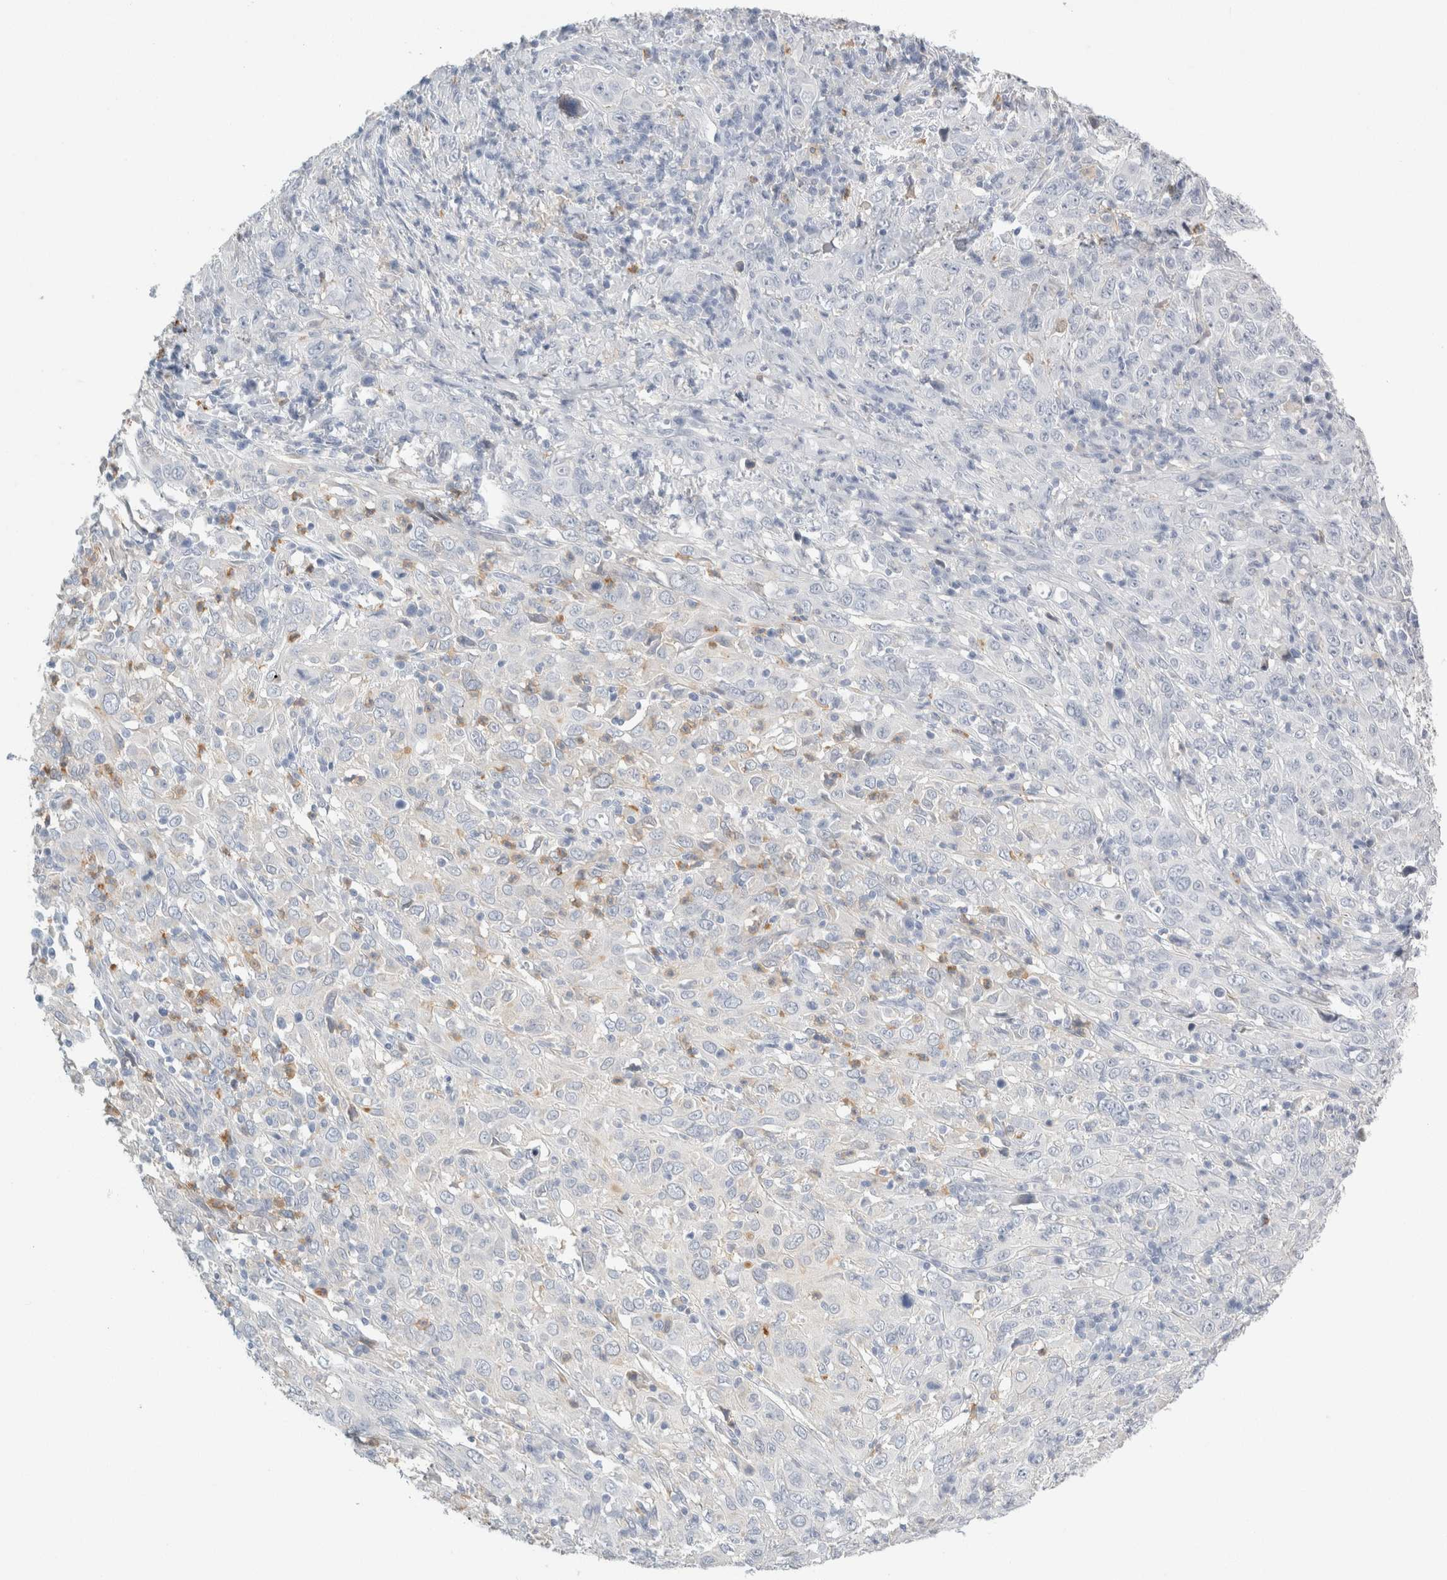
{"staining": {"intensity": "weak", "quantity": "<25%", "location": "cytoplasmic/membranous"}, "tissue": "cervical cancer", "cell_type": "Tumor cells", "image_type": "cancer", "snomed": [{"axis": "morphology", "description": "Squamous cell carcinoma, NOS"}, {"axis": "topography", "description": "Cervix"}], "caption": "Tumor cells show no significant protein staining in squamous cell carcinoma (cervical). (DAB (3,3'-diaminobenzidine) immunohistochemistry, high magnification).", "gene": "P2RY2", "patient": {"sex": "female", "age": 46}}